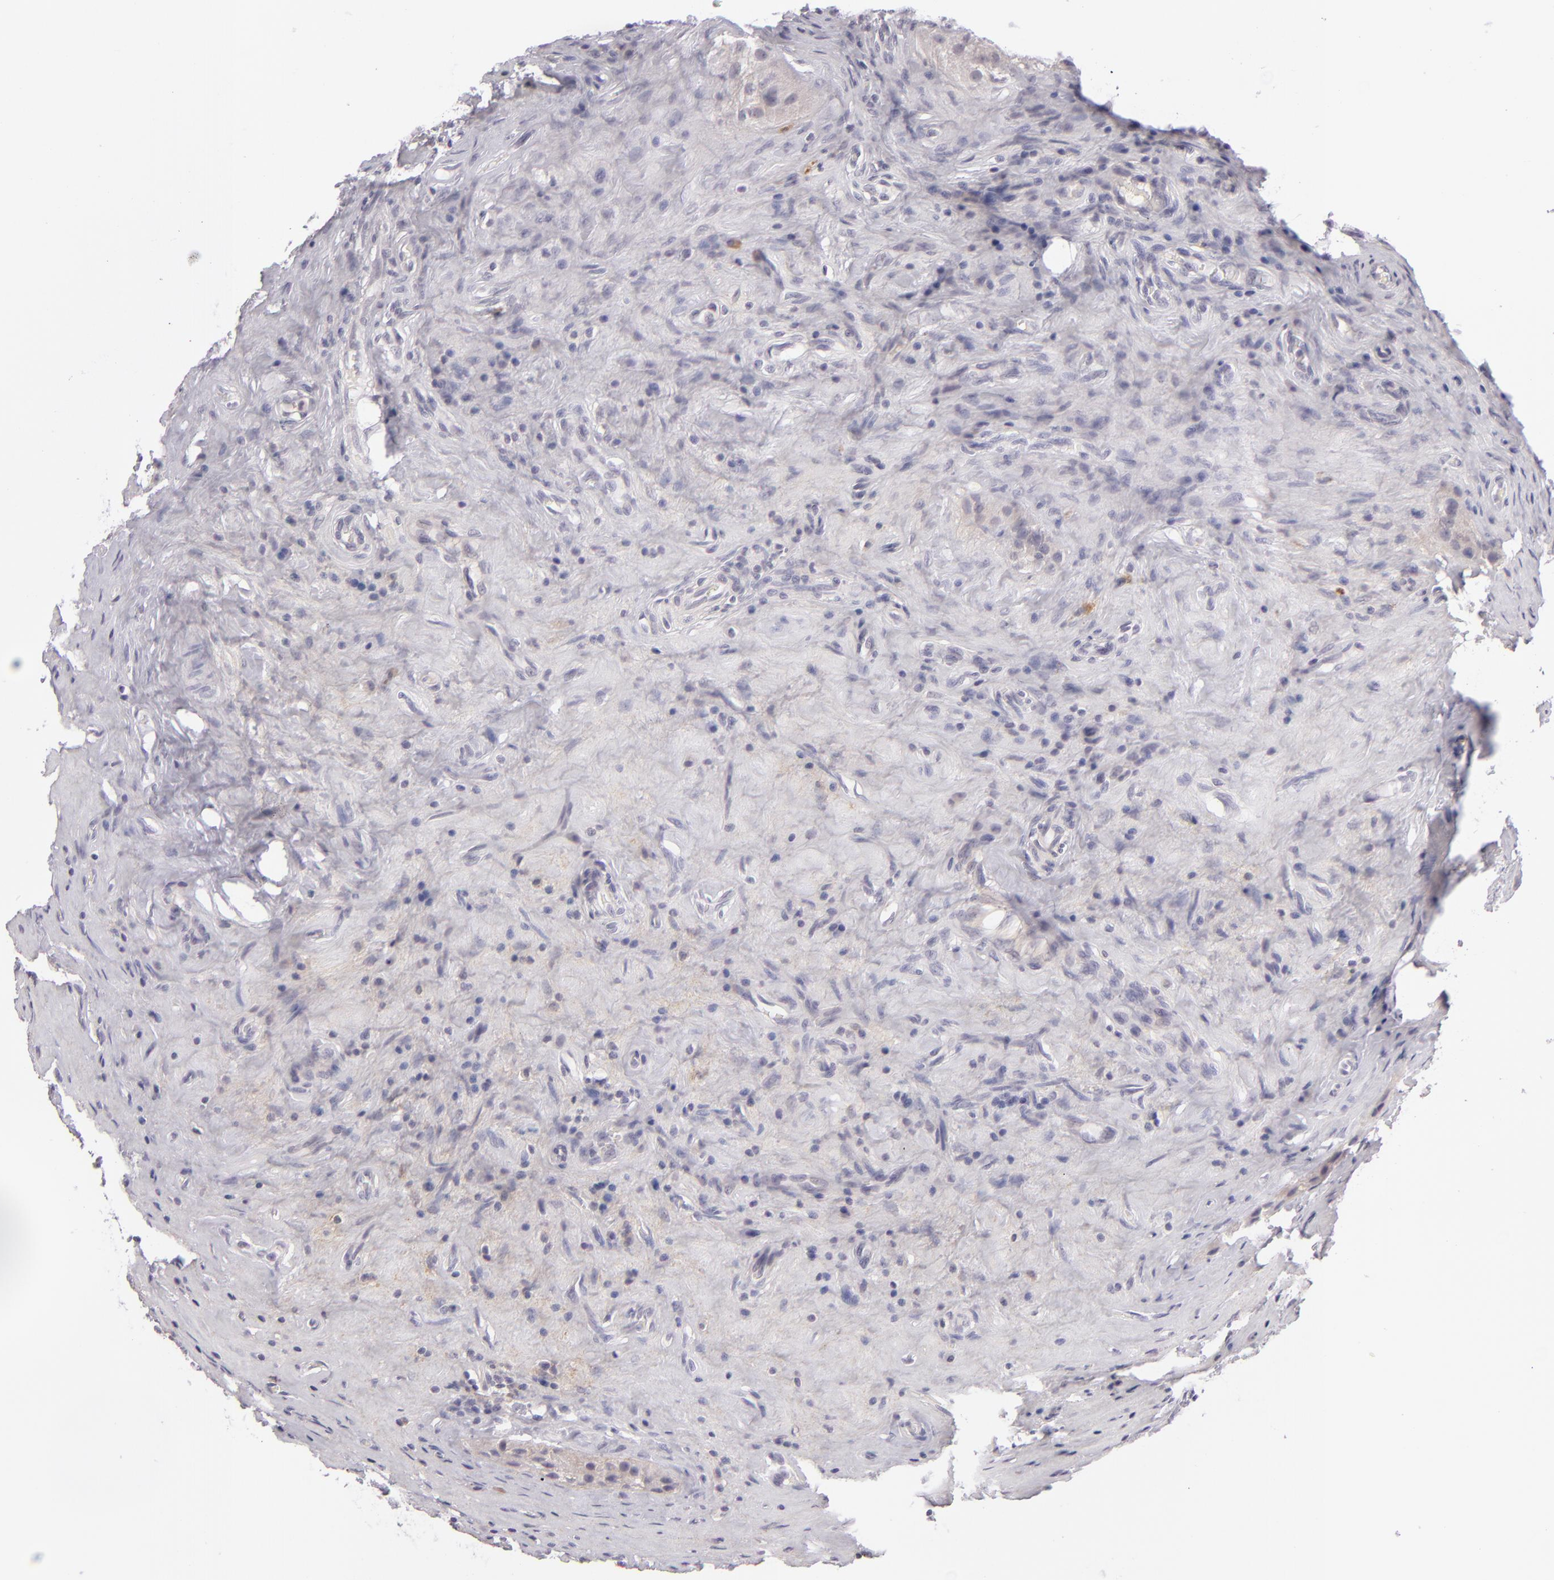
{"staining": {"intensity": "negative", "quantity": "none", "location": "none"}, "tissue": "testis cancer", "cell_type": "Tumor cells", "image_type": "cancer", "snomed": [{"axis": "morphology", "description": "Seminoma, NOS"}, {"axis": "topography", "description": "Testis"}], "caption": "Human testis cancer stained for a protein using immunohistochemistry reveals no positivity in tumor cells.", "gene": "DAG1", "patient": {"sex": "male", "age": 34}}